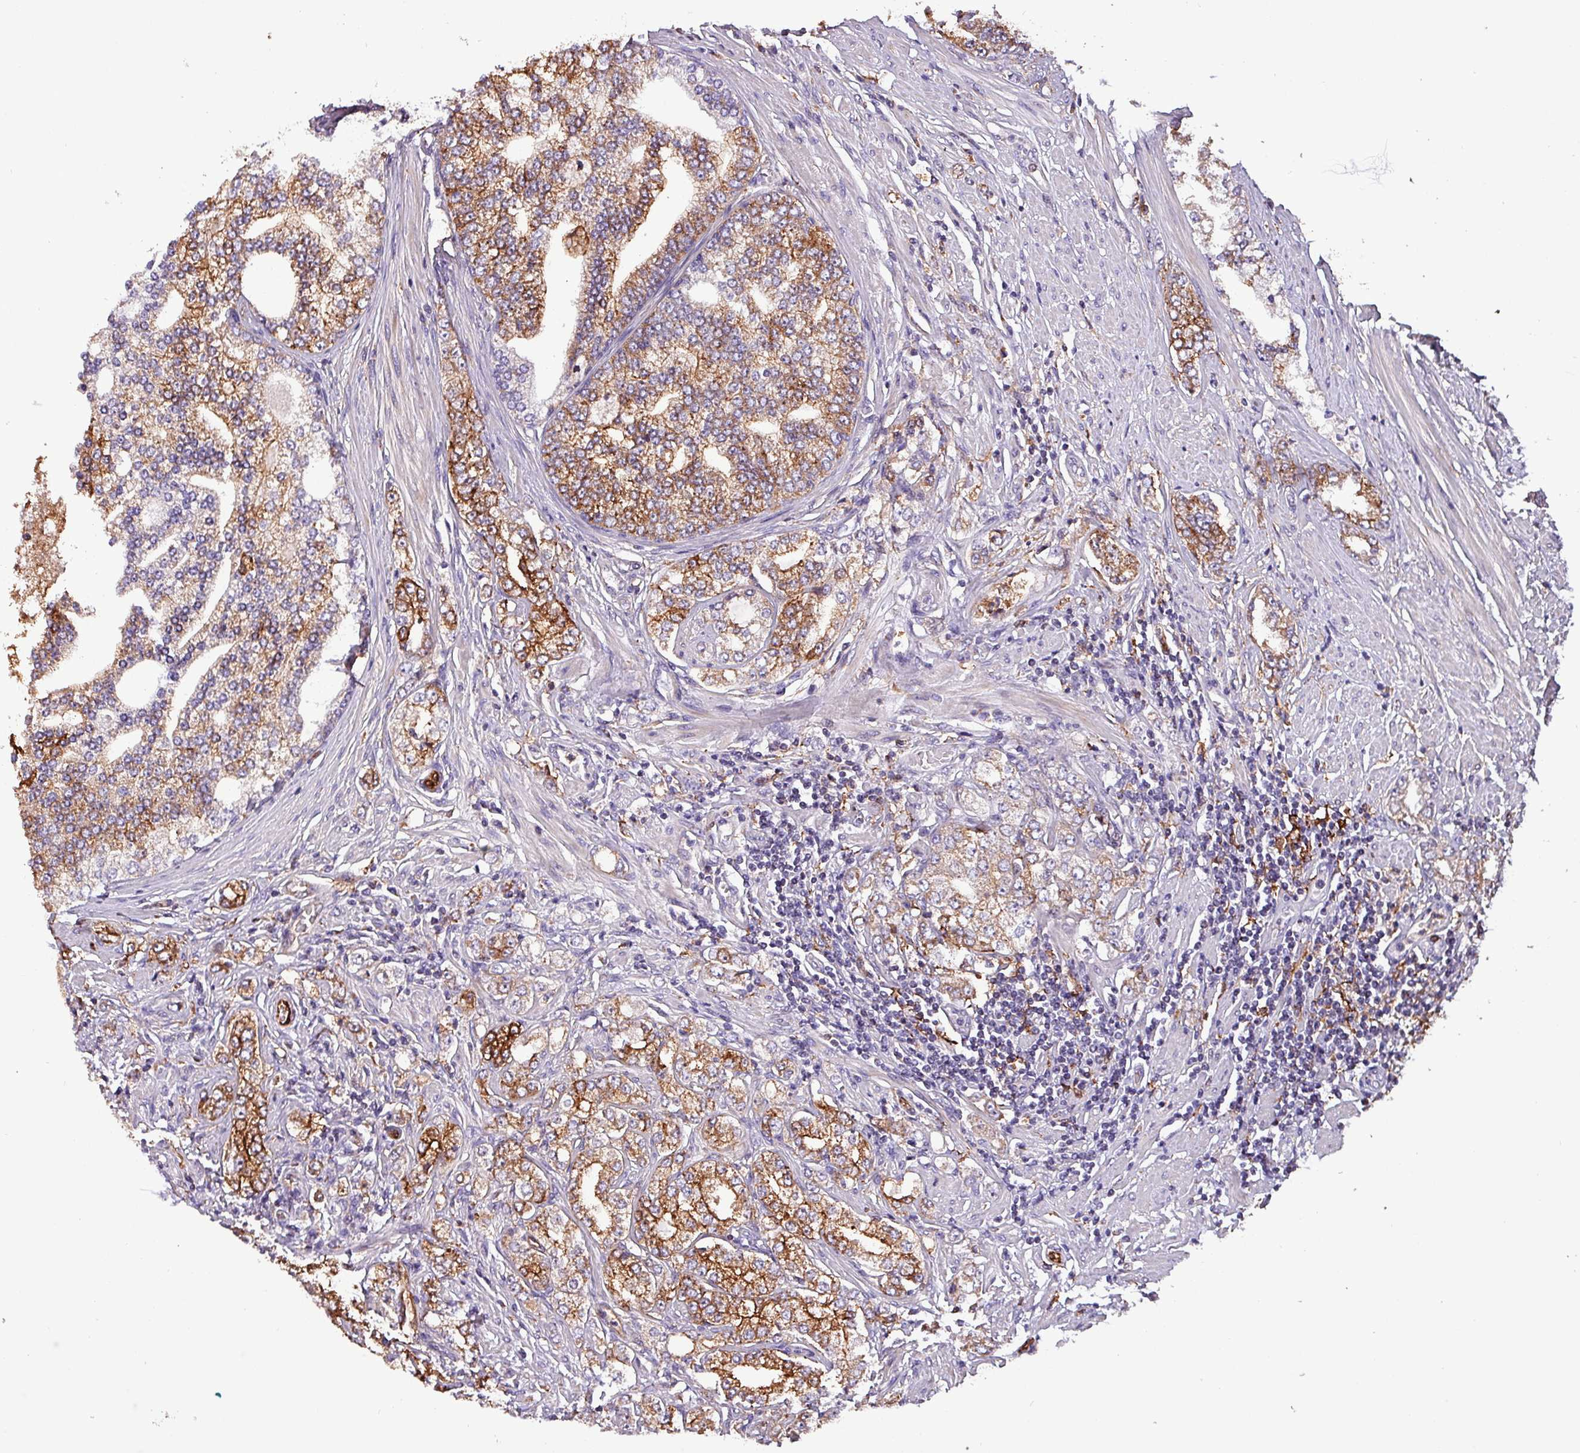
{"staining": {"intensity": "strong", "quantity": "25%-75%", "location": "cytoplasmic/membranous"}, "tissue": "prostate cancer", "cell_type": "Tumor cells", "image_type": "cancer", "snomed": [{"axis": "morphology", "description": "Adenocarcinoma, High grade"}, {"axis": "topography", "description": "Prostate"}], "caption": "DAB immunohistochemical staining of human prostate cancer (adenocarcinoma (high-grade)) demonstrates strong cytoplasmic/membranous protein staining in about 25%-75% of tumor cells.", "gene": "SCIN", "patient": {"sex": "male", "age": 64}}